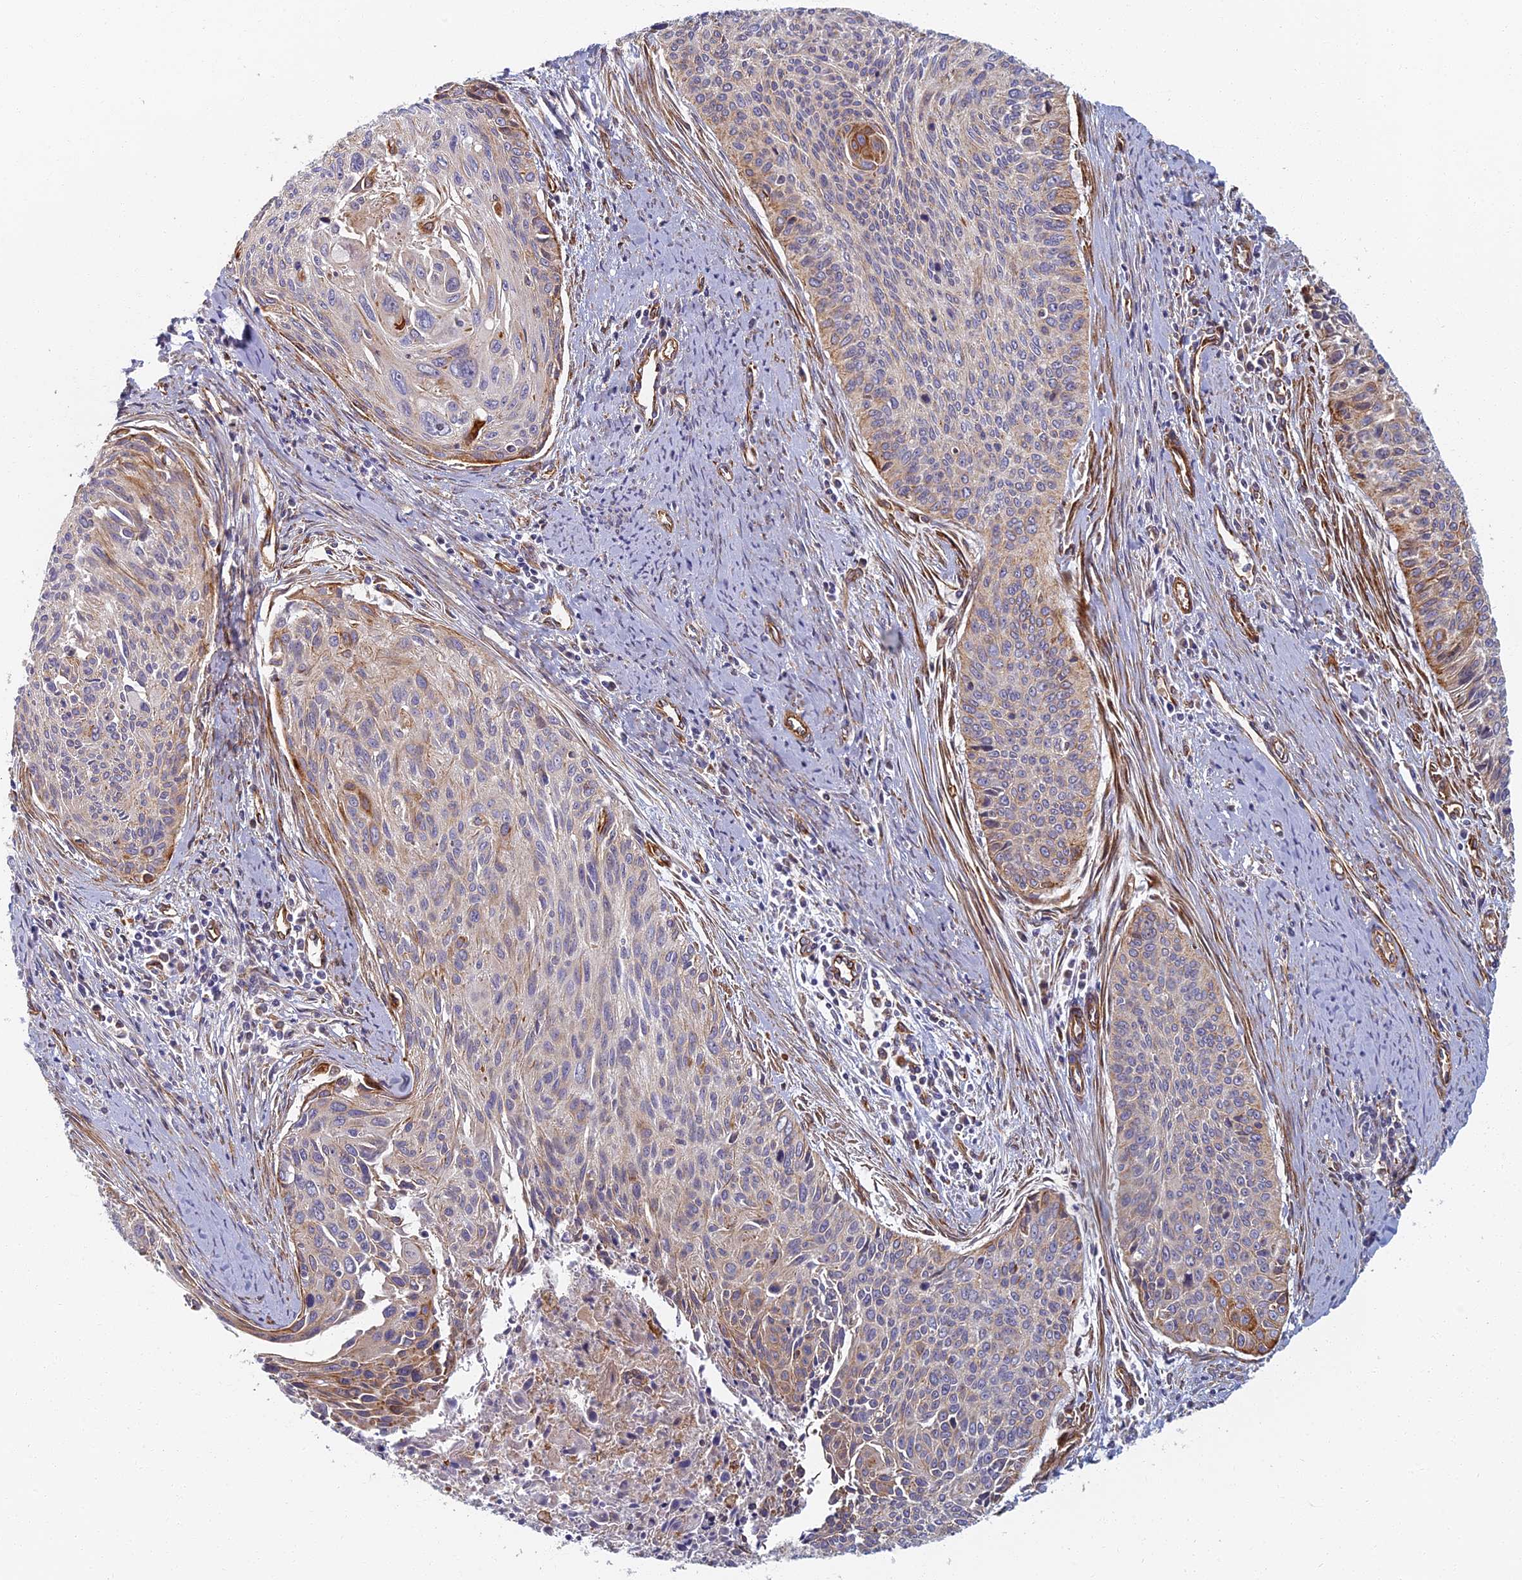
{"staining": {"intensity": "strong", "quantity": "<25%", "location": "cytoplasmic/membranous"}, "tissue": "cervical cancer", "cell_type": "Tumor cells", "image_type": "cancer", "snomed": [{"axis": "morphology", "description": "Squamous cell carcinoma, NOS"}, {"axis": "topography", "description": "Cervix"}], "caption": "This is an image of immunohistochemistry (IHC) staining of cervical cancer, which shows strong expression in the cytoplasmic/membranous of tumor cells.", "gene": "ABCB10", "patient": {"sex": "female", "age": 55}}